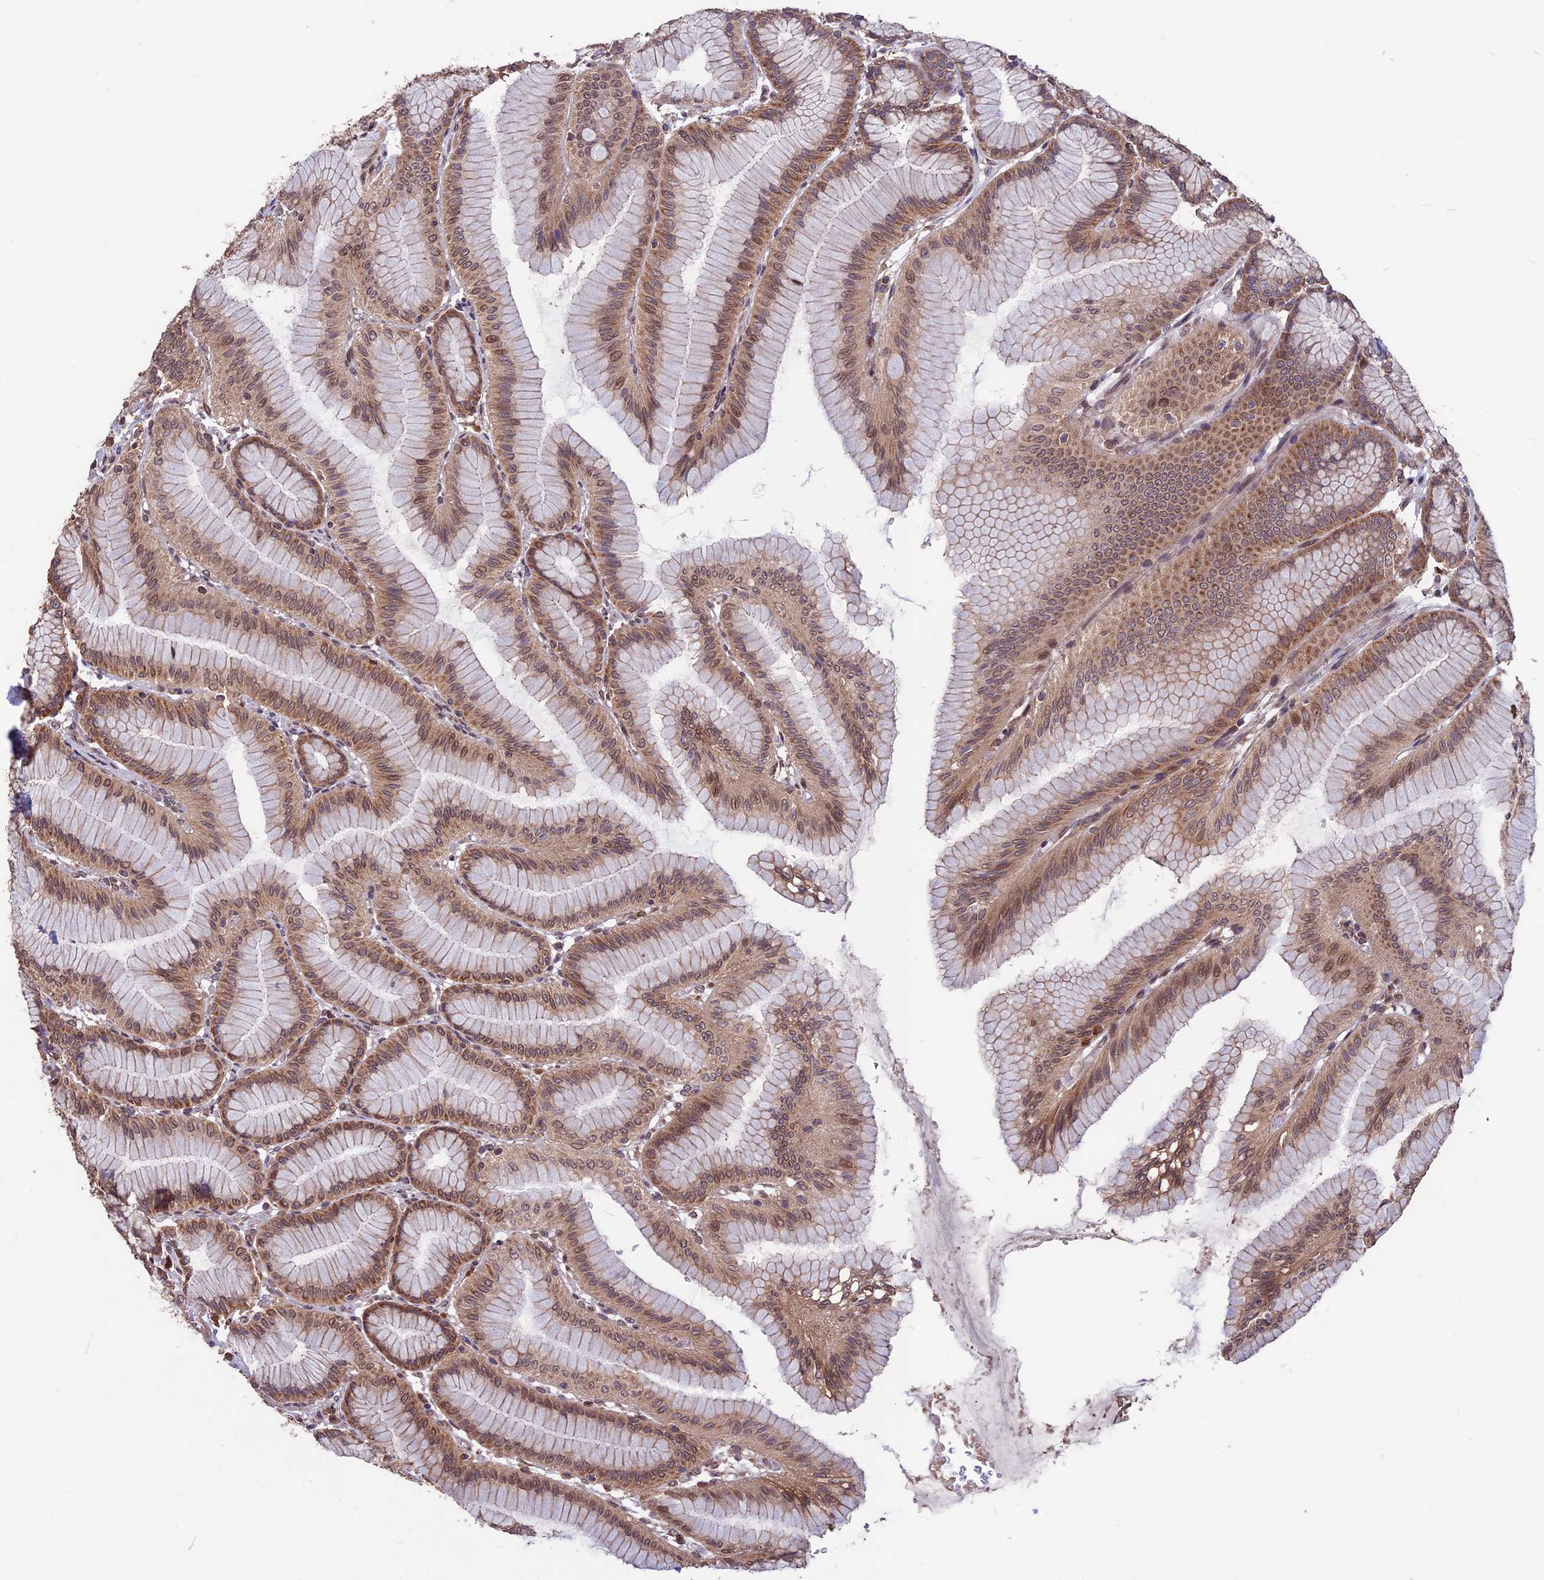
{"staining": {"intensity": "strong", "quantity": "25%-75%", "location": "cytoplasmic/membranous,nuclear"}, "tissue": "stomach", "cell_type": "Glandular cells", "image_type": "normal", "snomed": [{"axis": "morphology", "description": "Normal tissue, NOS"}, {"axis": "morphology", "description": "Adenocarcinoma, NOS"}, {"axis": "morphology", "description": "Adenocarcinoma, High grade"}, {"axis": "topography", "description": "Stomach, upper"}, {"axis": "topography", "description": "Stomach"}], "caption": "Immunohistochemistry (IHC) of benign stomach exhibits high levels of strong cytoplasmic/membranous,nuclear staining in approximately 25%-75% of glandular cells.", "gene": "ZNF598", "patient": {"sex": "female", "age": 65}}